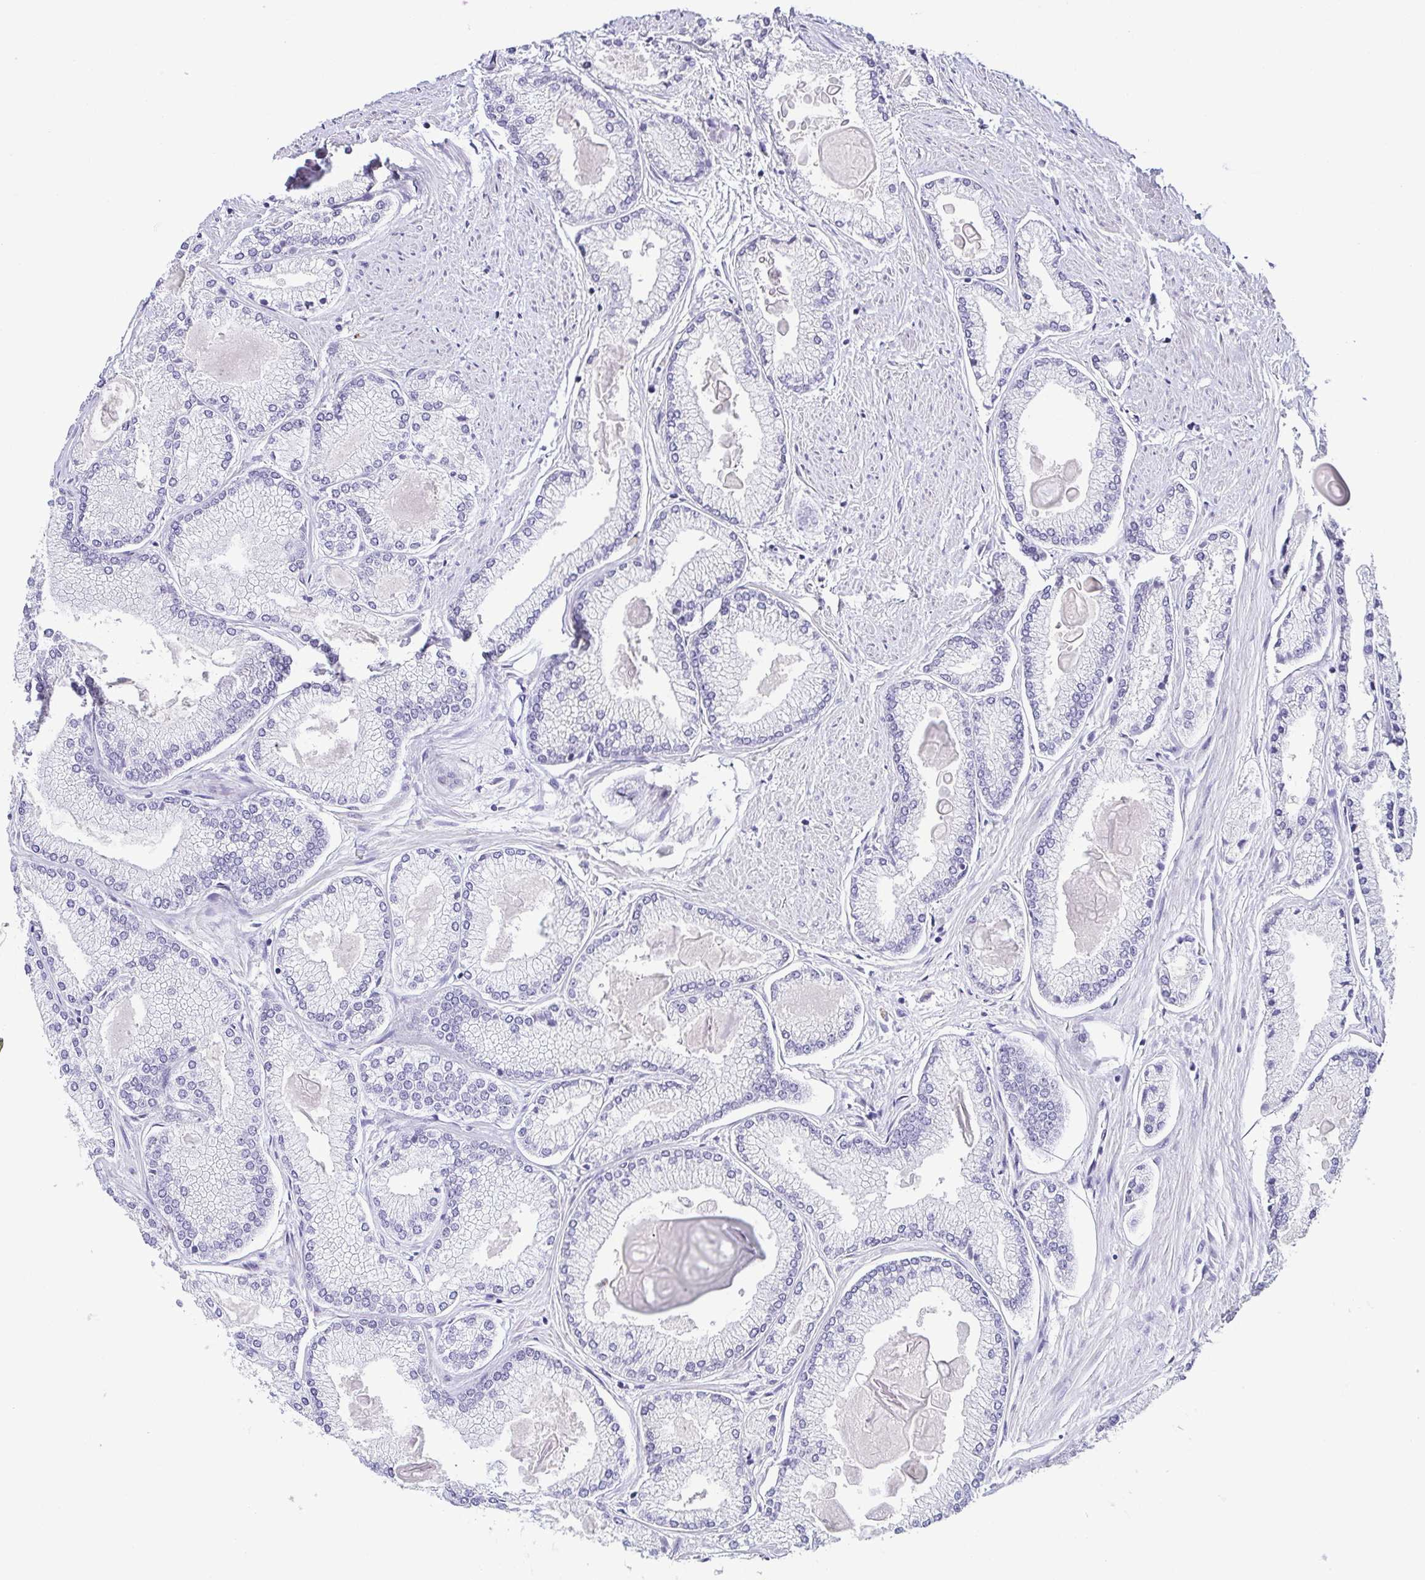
{"staining": {"intensity": "negative", "quantity": "none", "location": "none"}, "tissue": "prostate cancer", "cell_type": "Tumor cells", "image_type": "cancer", "snomed": [{"axis": "morphology", "description": "Adenocarcinoma, High grade"}, {"axis": "topography", "description": "Prostate"}], "caption": "The micrograph reveals no significant positivity in tumor cells of prostate cancer. (IHC, brightfield microscopy, high magnification).", "gene": "TCF3", "patient": {"sex": "male", "age": 68}}